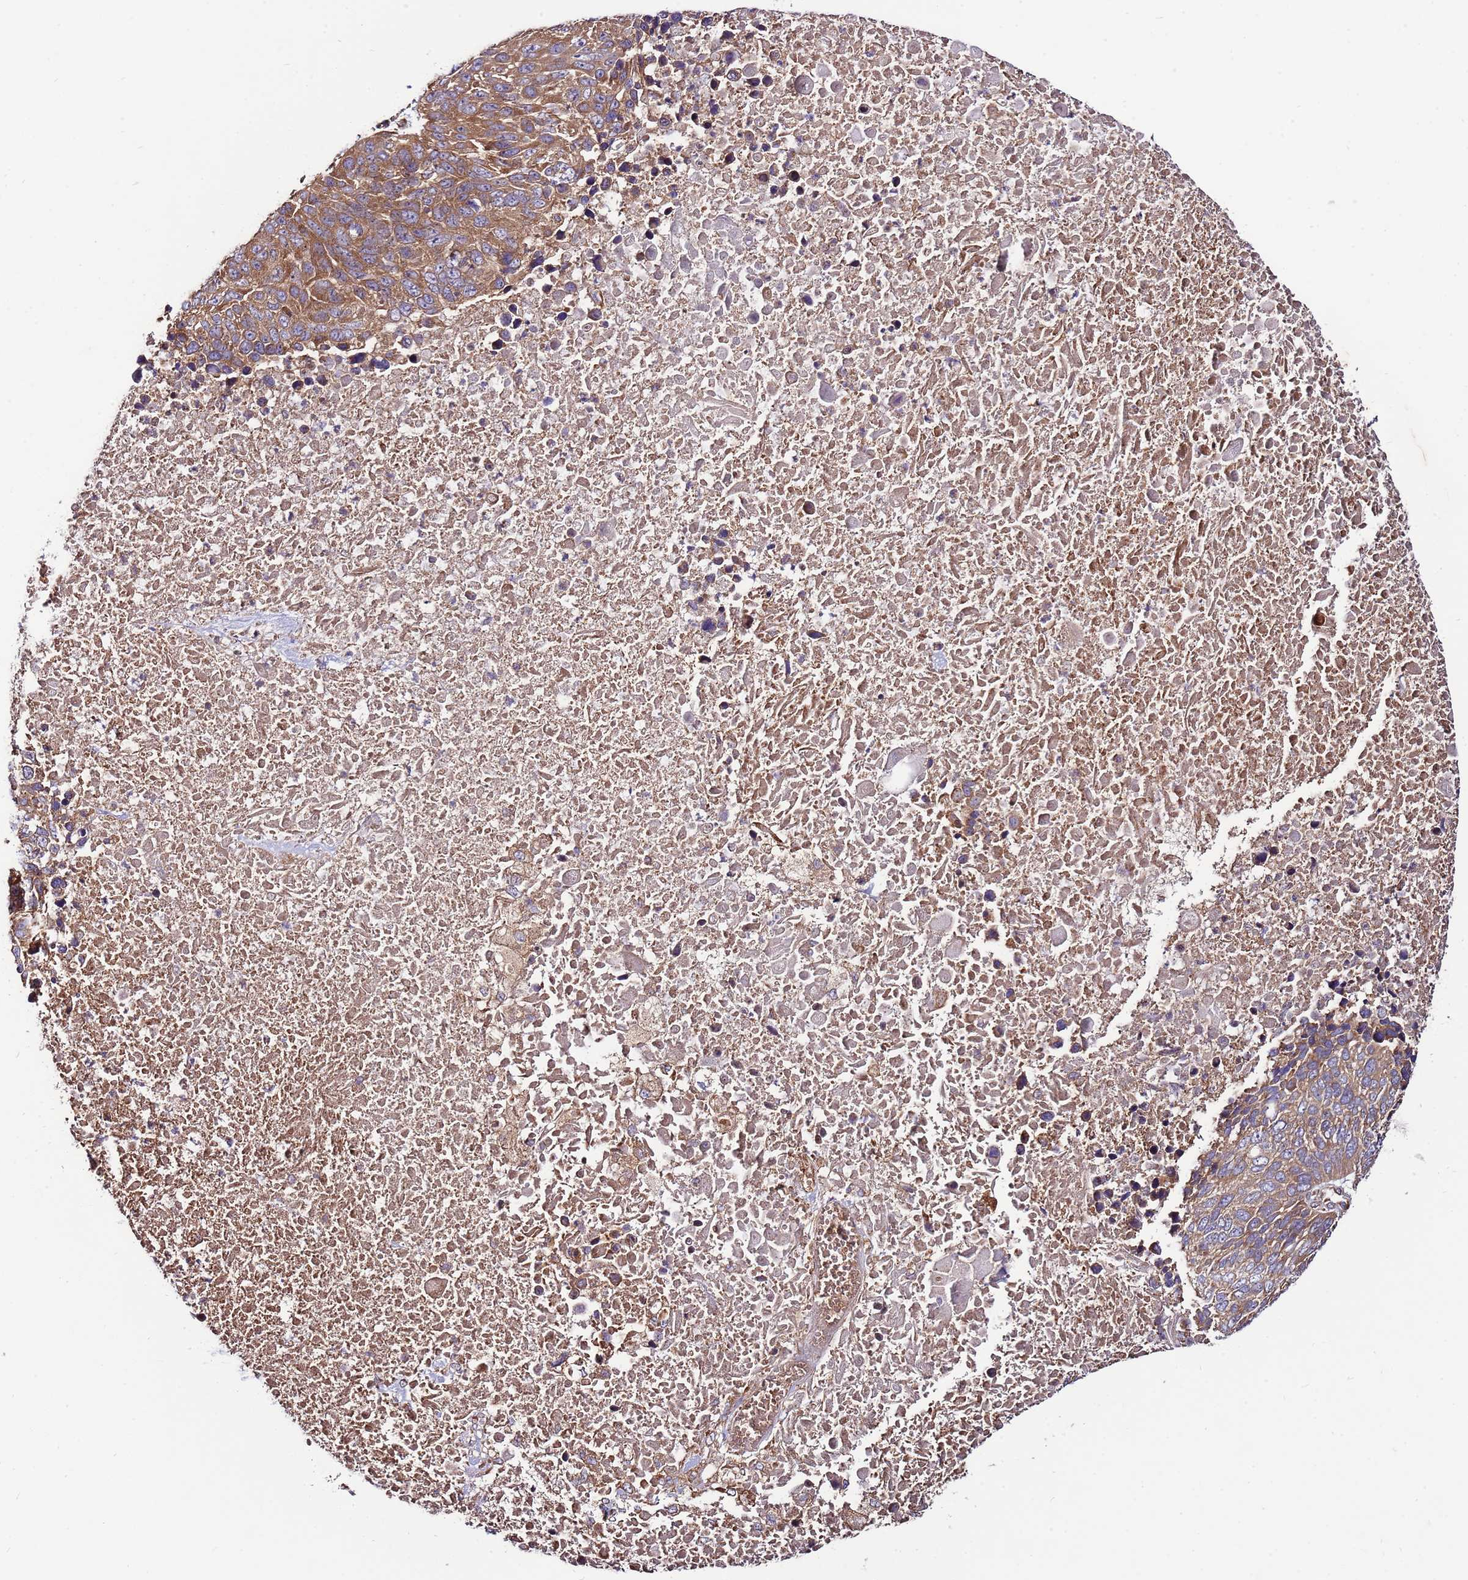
{"staining": {"intensity": "moderate", "quantity": ">75%", "location": "cytoplasmic/membranous"}, "tissue": "lung cancer", "cell_type": "Tumor cells", "image_type": "cancer", "snomed": [{"axis": "morphology", "description": "Normal tissue, NOS"}, {"axis": "morphology", "description": "Squamous cell carcinoma, NOS"}, {"axis": "topography", "description": "Lymph node"}, {"axis": "topography", "description": "Lung"}], "caption": "Squamous cell carcinoma (lung) stained with a brown dye shows moderate cytoplasmic/membranous positive staining in approximately >75% of tumor cells.", "gene": "SLC44A5", "patient": {"sex": "male", "age": 66}}